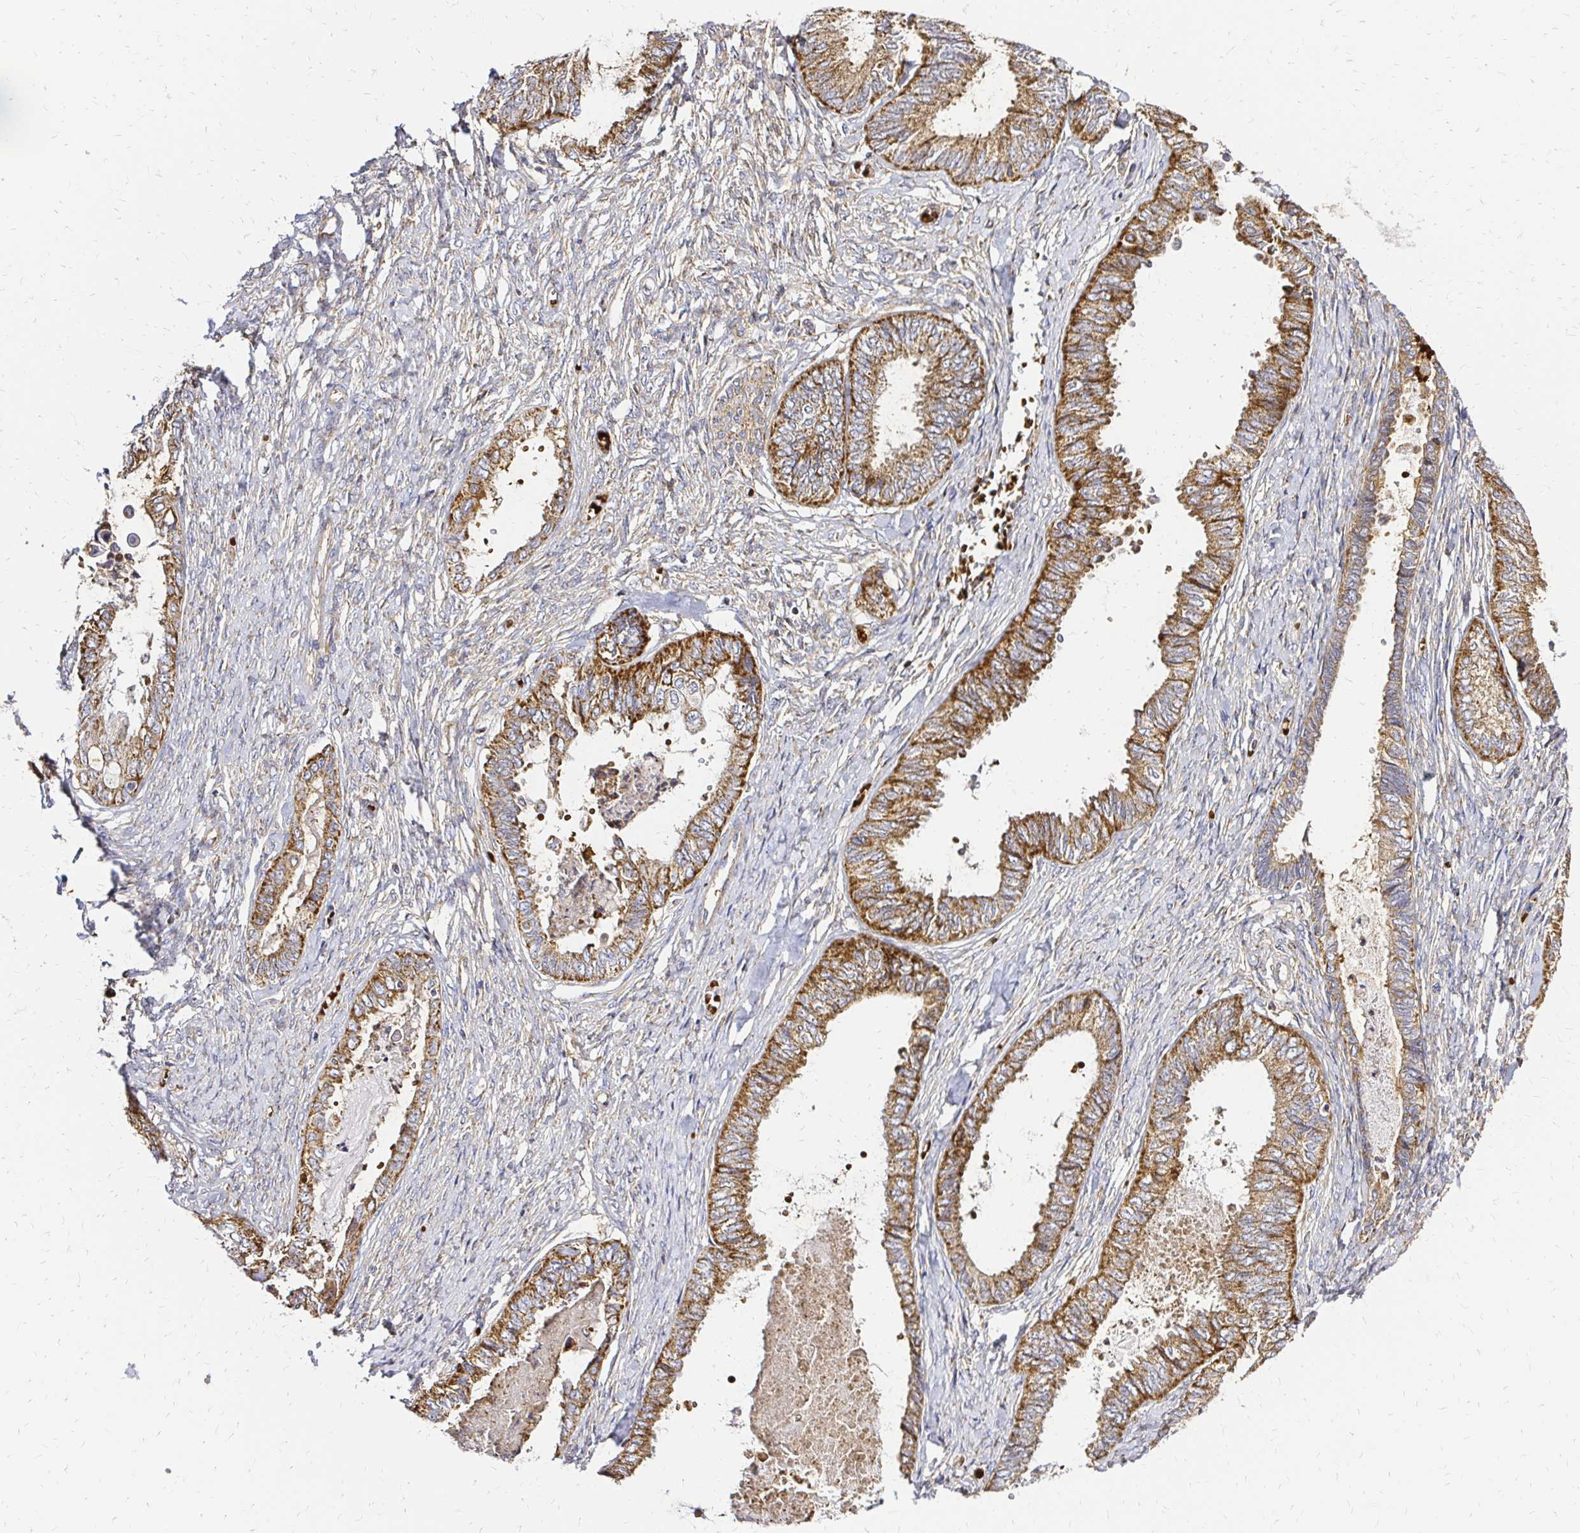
{"staining": {"intensity": "moderate", "quantity": ">75%", "location": "cytoplasmic/membranous"}, "tissue": "ovarian cancer", "cell_type": "Tumor cells", "image_type": "cancer", "snomed": [{"axis": "morphology", "description": "Carcinoma, endometroid"}, {"axis": "topography", "description": "Ovary"}], "caption": "A micrograph of human ovarian cancer (endometroid carcinoma) stained for a protein demonstrates moderate cytoplasmic/membranous brown staining in tumor cells. Nuclei are stained in blue.", "gene": "MRPL13", "patient": {"sex": "female", "age": 70}}